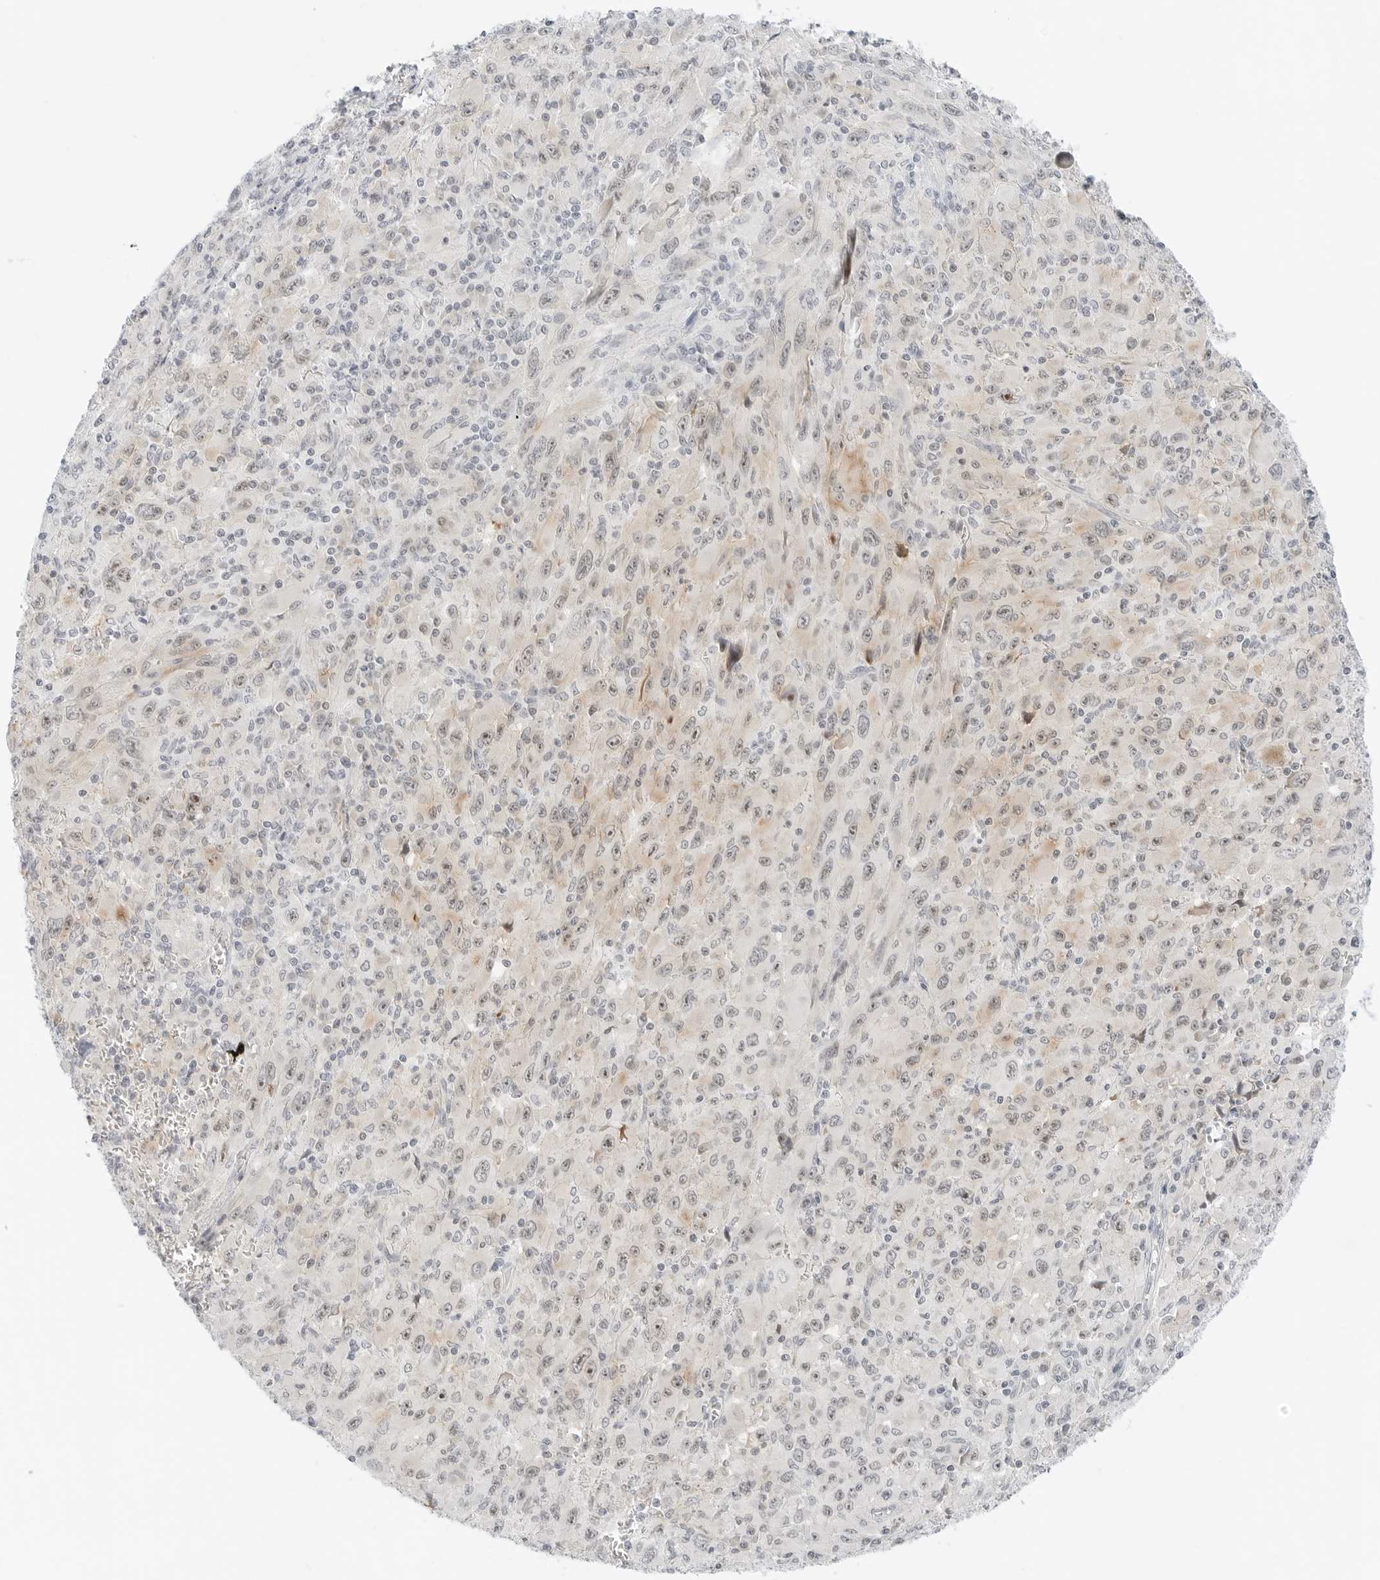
{"staining": {"intensity": "weak", "quantity": "25%-75%", "location": "nuclear"}, "tissue": "melanoma", "cell_type": "Tumor cells", "image_type": "cancer", "snomed": [{"axis": "morphology", "description": "Malignant melanoma, Metastatic site"}, {"axis": "topography", "description": "Skin"}], "caption": "Malignant melanoma (metastatic site) stained for a protein displays weak nuclear positivity in tumor cells.", "gene": "CCSAP", "patient": {"sex": "female", "age": 56}}